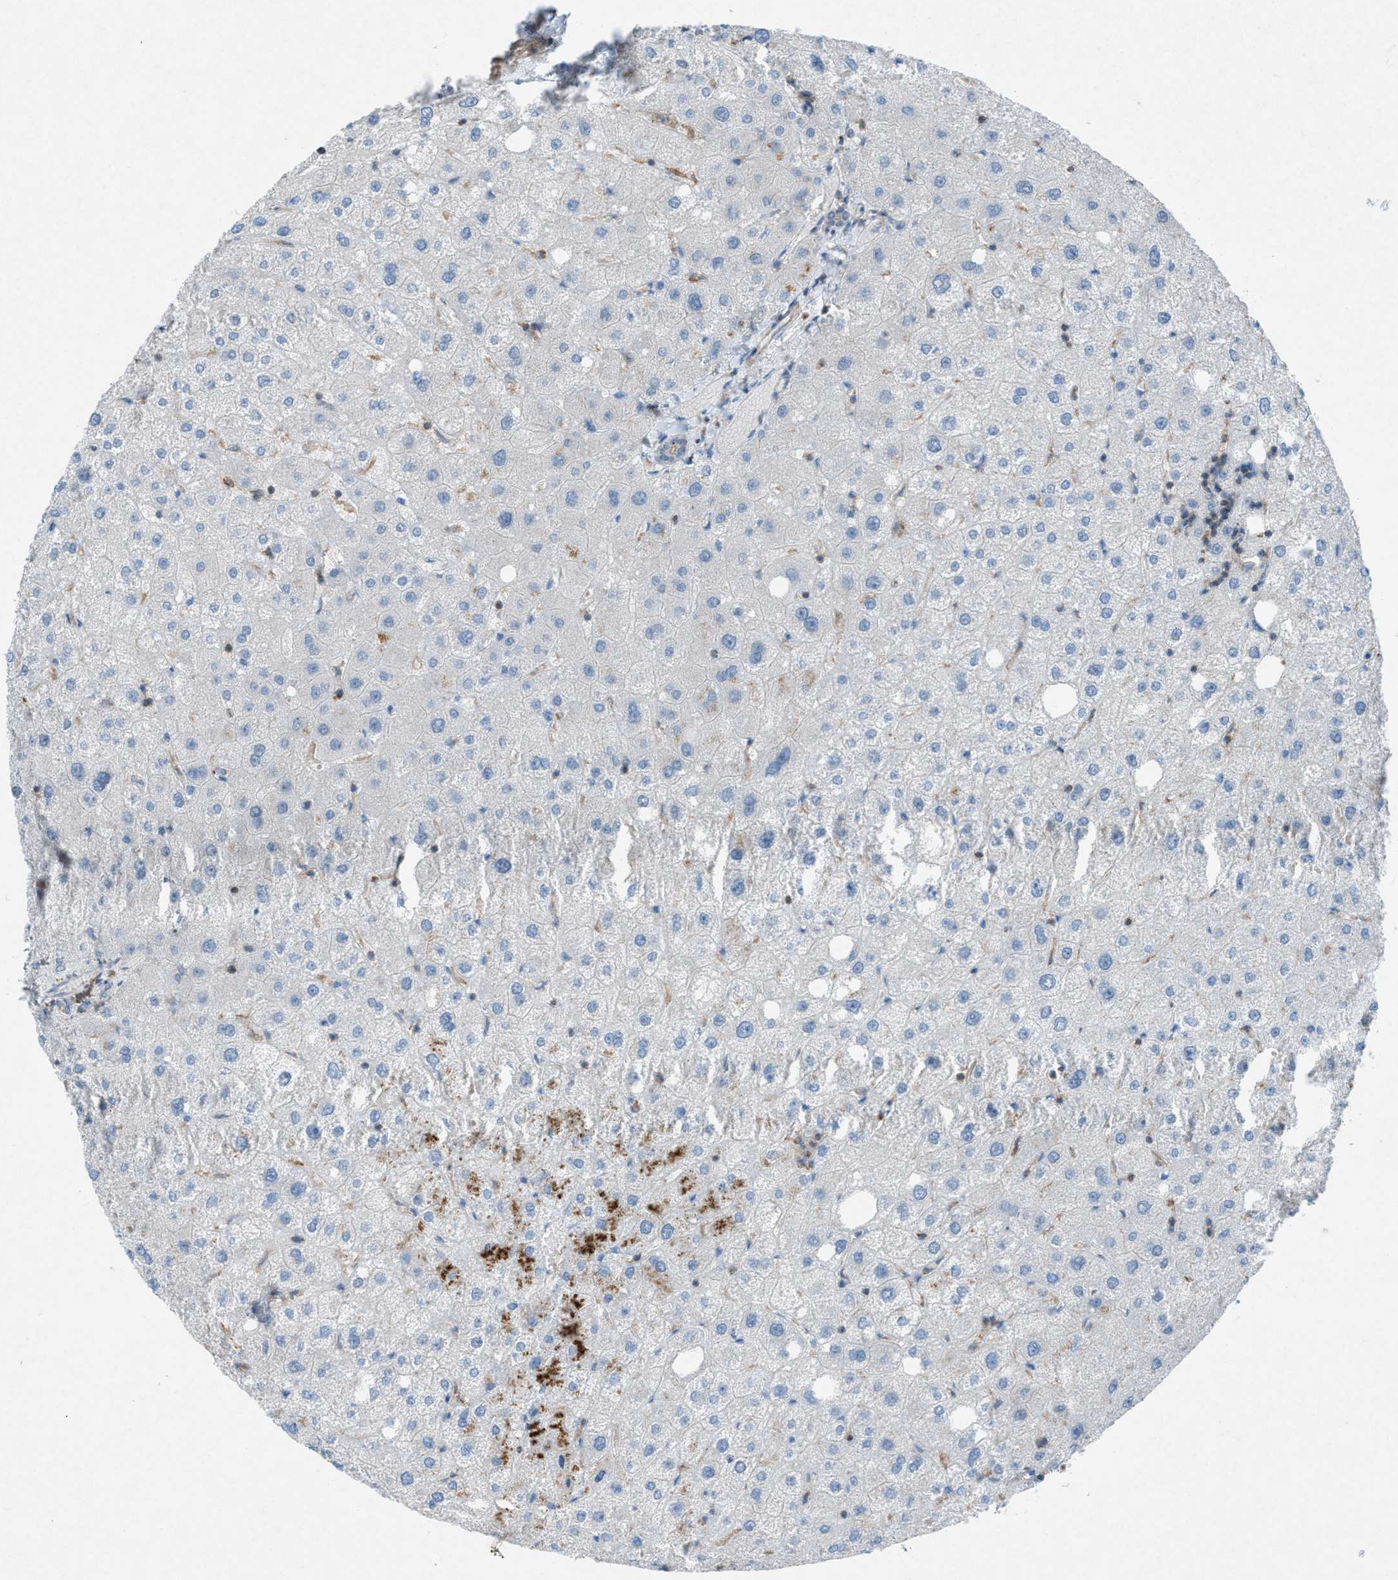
{"staining": {"intensity": "negative", "quantity": "none", "location": "none"}, "tissue": "liver", "cell_type": "Cholangiocytes", "image_type": "normal", "snomed": [{"axis": "morphology", "description": "Normal tissue, NOS"}, {"axis": "topography", "description": "Liver"}], "caption": "A micrograph of liver stained for a protein shows no brown staining in cholangiocytes.", "gene": "NCK2", "patient": {"sex": "male", "age": 73}}